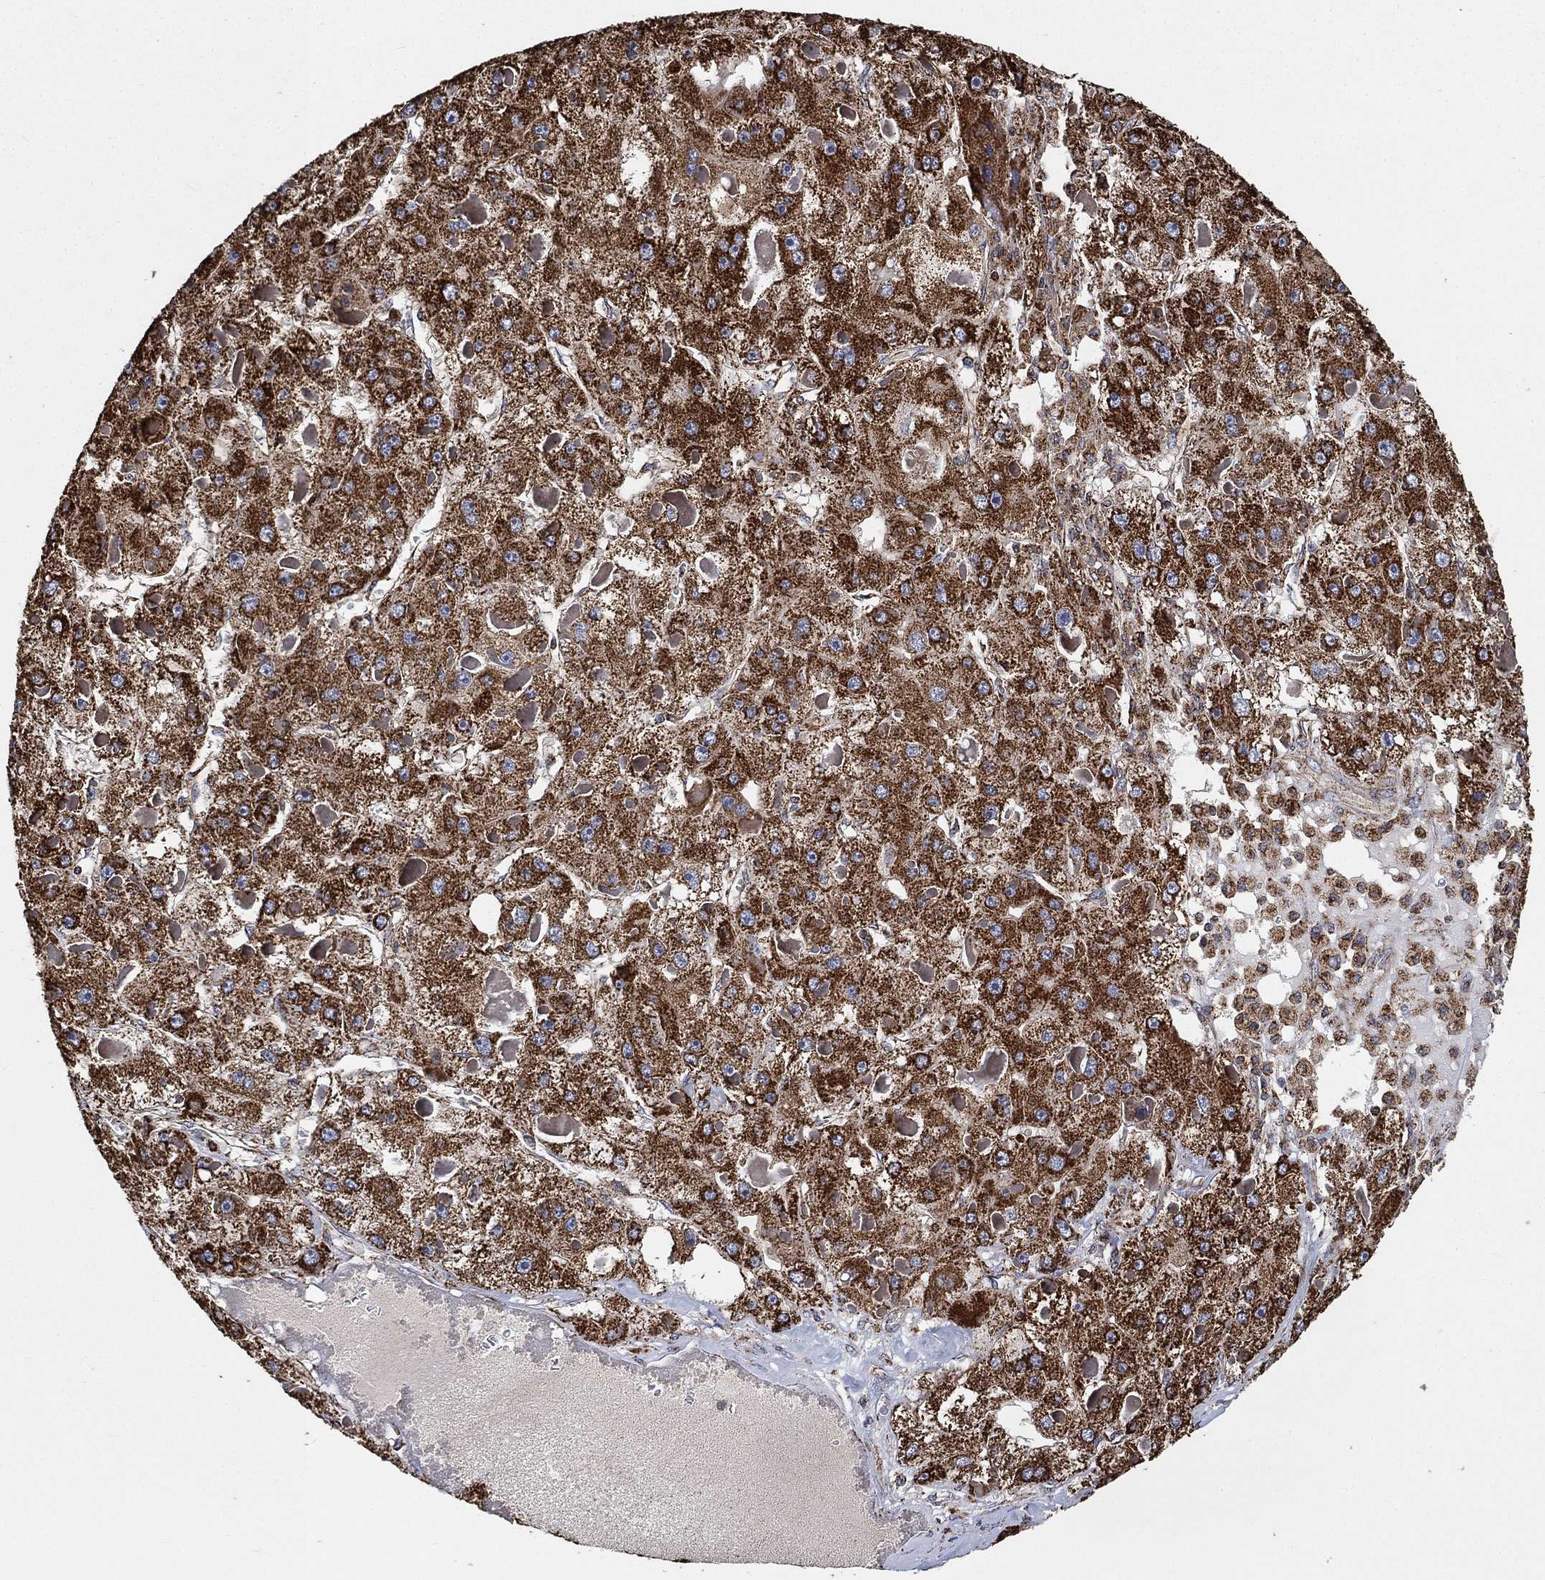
{"staining": {"intensity": "strong", "quantity": ">75%", "location": "cytoplasmic/membranous"}, "tissue": "liver cancer", "cell_type": "Tumor cells", "image_type": "cancer", "snomed": [{"axis": "morphology", "description": "Carcinoma, Hepatocellular, NOS"}, {"axis": "topography", "description": "Liver"}], "caption": "Hepatocellular carcinoma (liver) was stained to show a protein in brown. There is high levels of strong cytoplasmic/membranous positivity in about >75% of tumor cells.", "gene": "SLC38A7", "patient": {"sex": "female", "age": 73}}